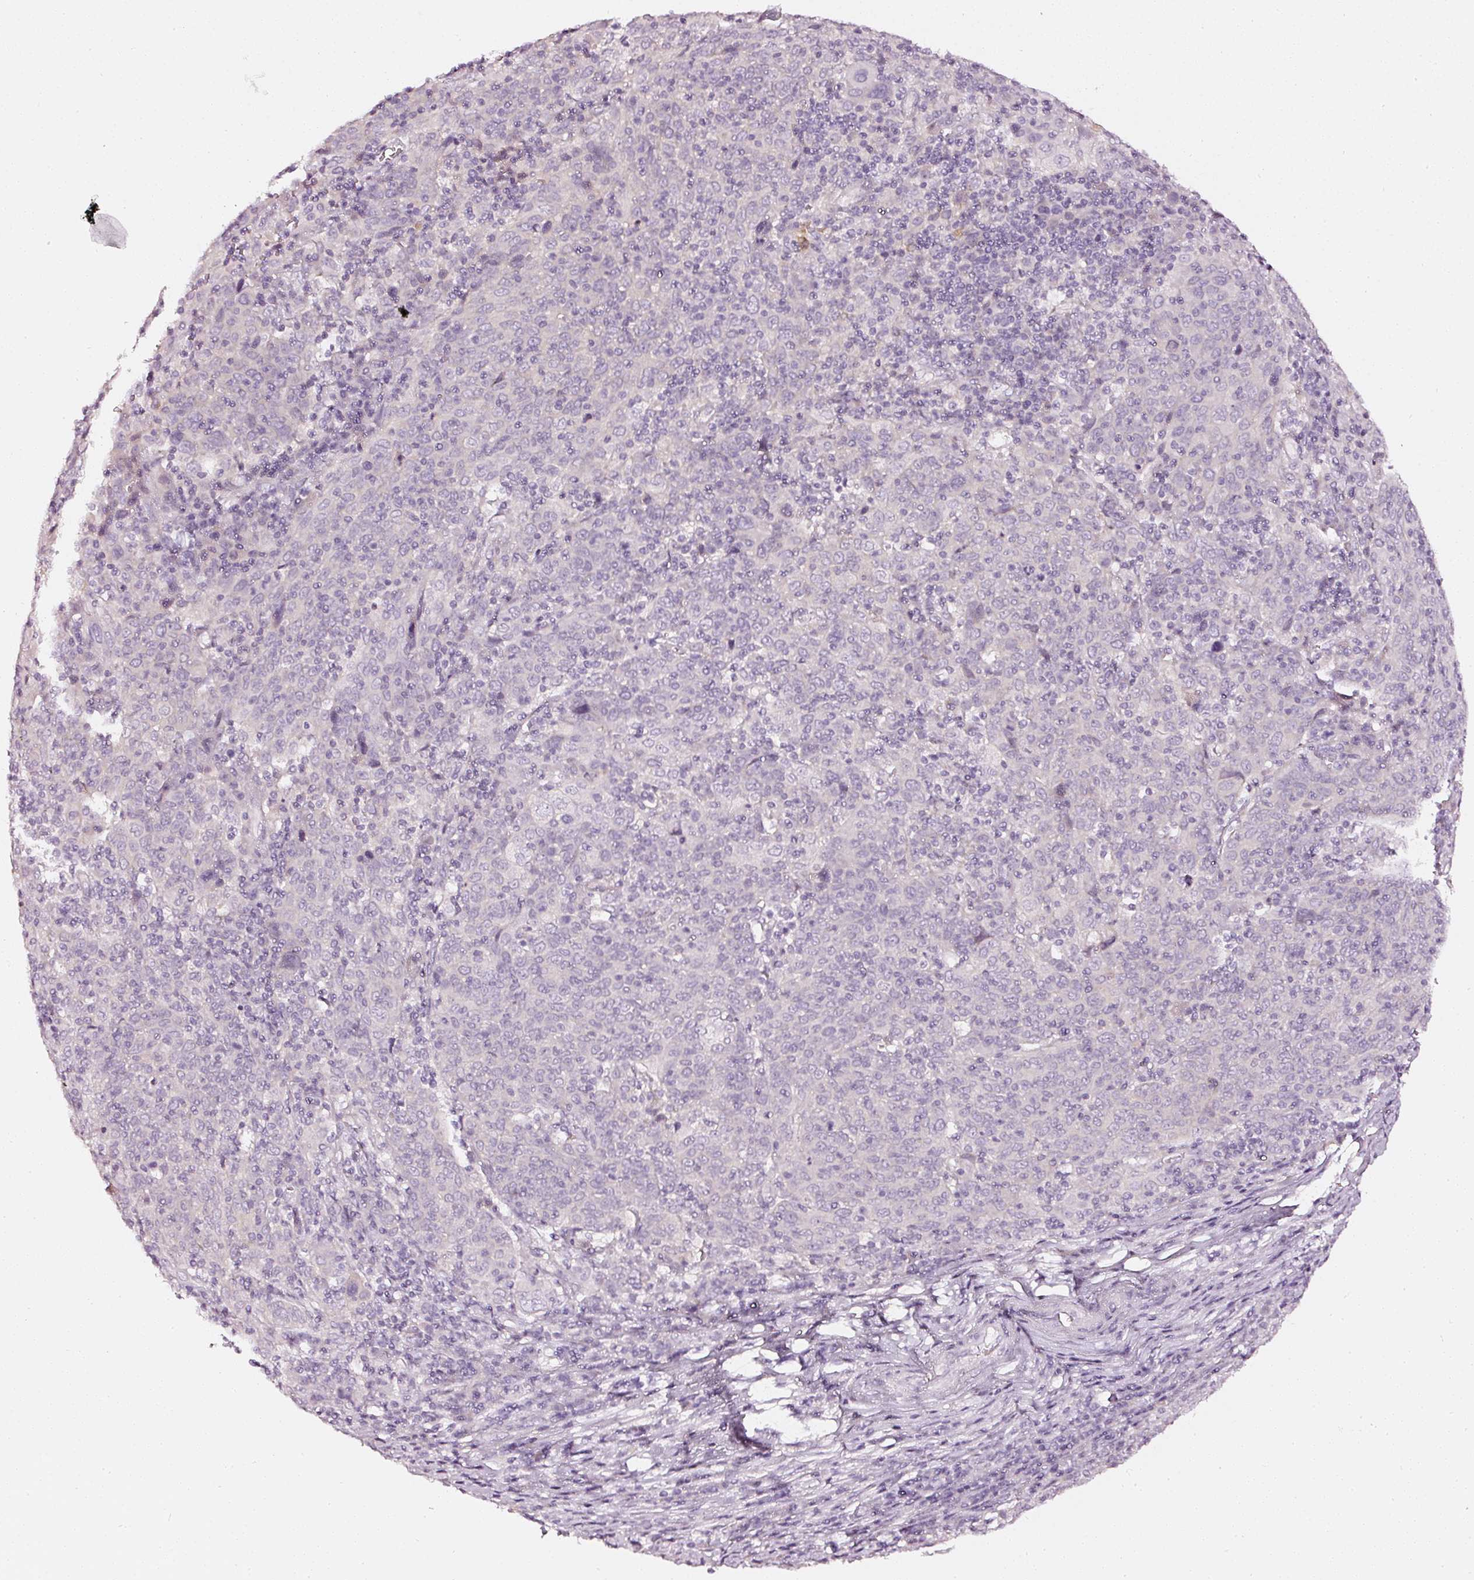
{"staining": {"intensity": "negative", "quantity": "none", "location": "none"}, "tissue": "cervical cancer", "cell_type": "Tumor cells", "image_type": "cancer", "snomed": [{"axis": "morphology", "description": "Squamous cell carcinoma, NOS"}, {"axis": "topography", "description": "Cervix"}], "caption": "Immunohistochemical staining of human squamous cell carcinoma (cervical) shows no significant staining in tumor cells. (Stains: DAB (3,3'-diaminobenzidine) IHC with hematoxylin counter stain, Microscopy: brightfield microscopy at high magnification).", "gene": "CNP", "patient": {"sex": "female", "age": 67}}